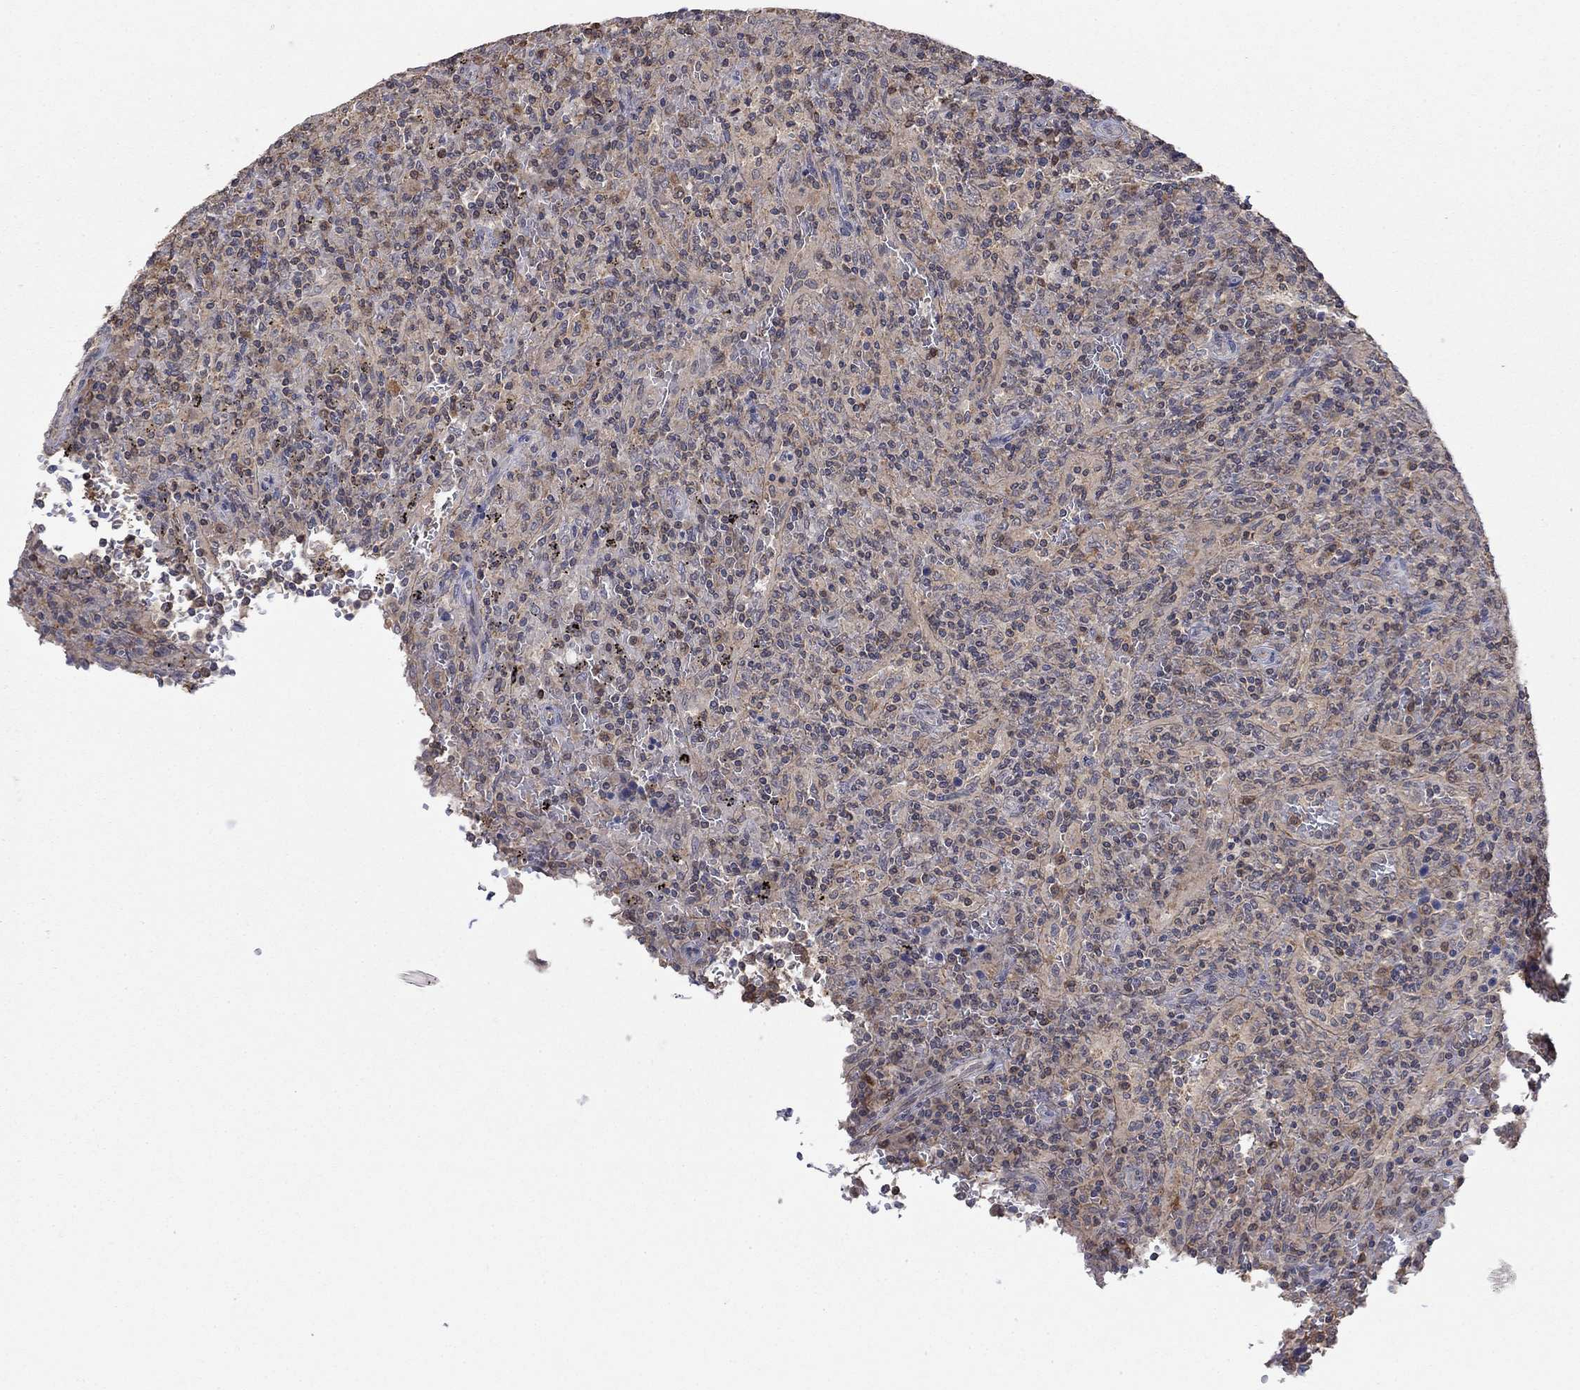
{"staining": {"intensity": "weak", "quantity": ">75%", "location": "cytoplasmic/membranous"}, "tissue": "lymphoma", "cell_type": "Tumor cells", "image_type": "cancer", "snomed": [{"axis": "morphology", "description": "Malignant lymphoma, non-Hodgkin's type, Low grade"}, {"axis": "topography", "description": "Spleen"}], "caption": "An image of lymphoma stained for a protein shows weak cytoplasmic/membranous brown staining in tumor cells.", "gene": "RNF114", "patient": {"sex": "male", "age": 62}}